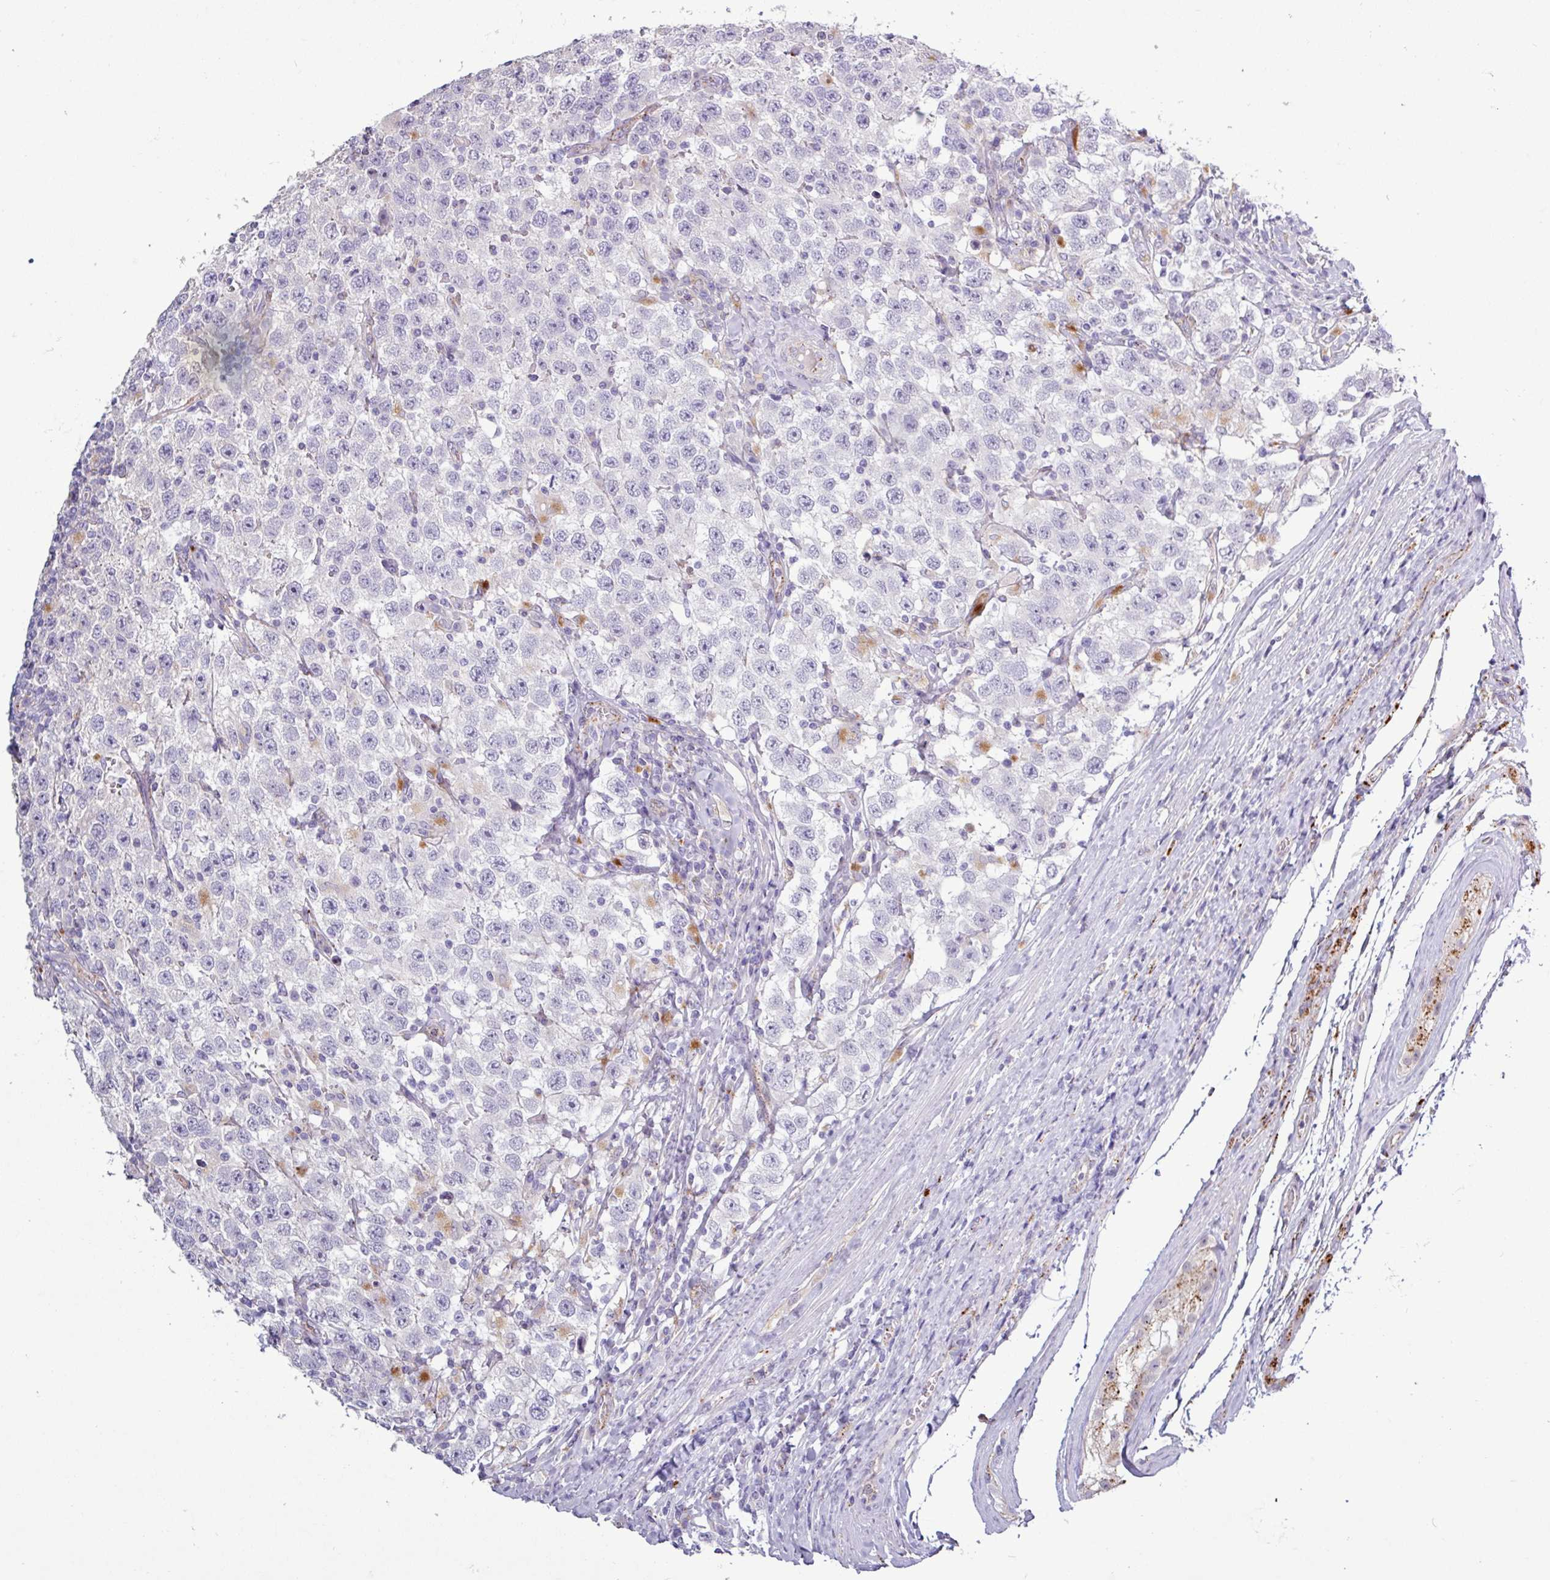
{"staining": {"intensity": "negative", "quantity": "none", "location": "none"}, "tissue": "testis cancer", "cell_type": "Tumor cells", "image_type": "cancer", "snomed": [{"axis": "morphology", "description": "Seminoma, NOS"}, {"axis": "topography", "description": "Testis"}], "caption": "Photomicrograph shows no significant protein staining in tumor cells of testis cancer (seminoma).", "gene": "AMIGO2", "patient": {"sex": "male", "age": 41}}